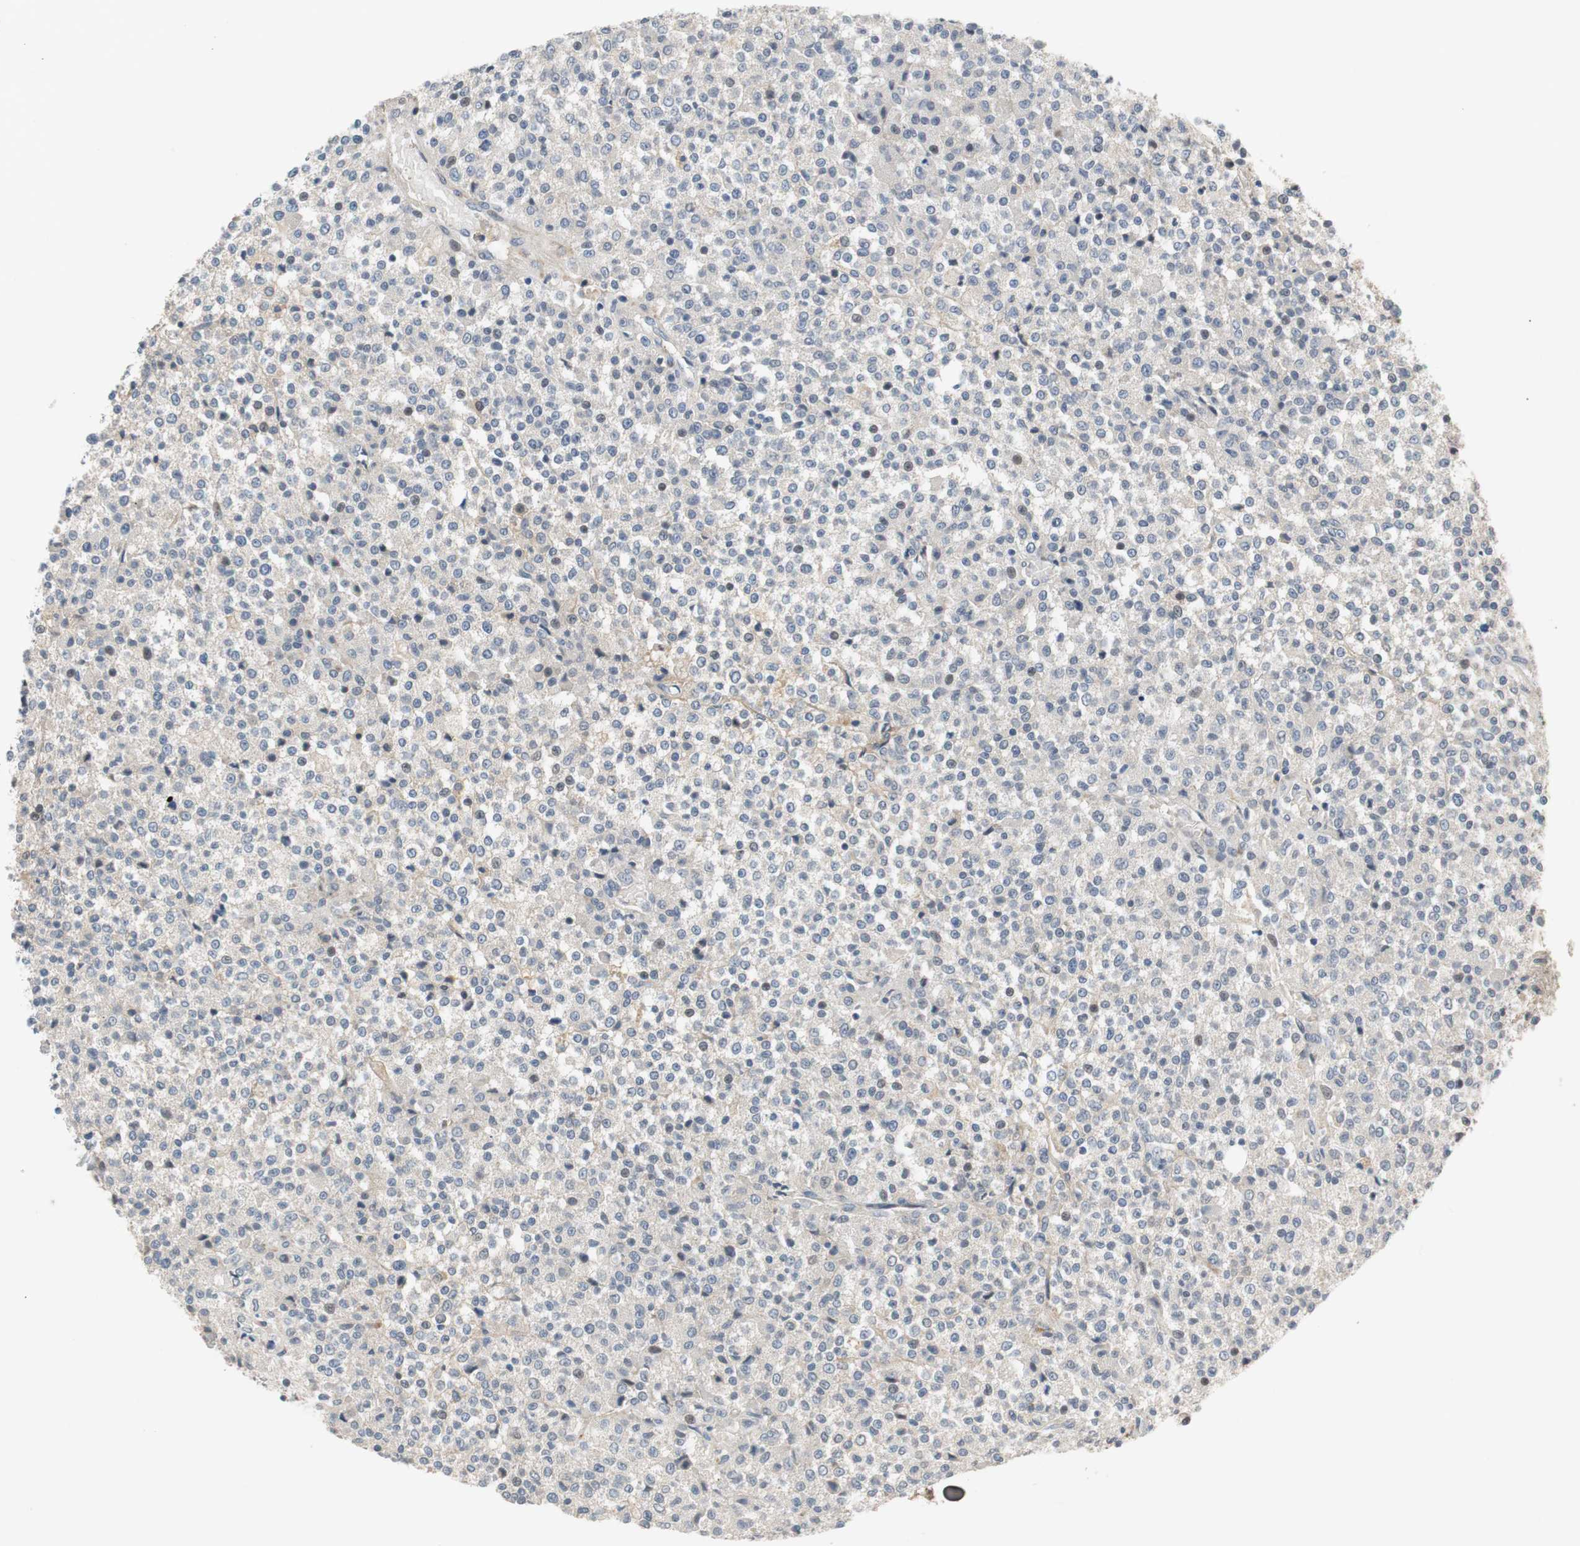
{"staining": {"intensity": "weak", "quantity": "25%-75%", "location": "cytoplasmic/membranous"}, "tissue": "testis cancer", "cell_type": "Tumor cells", "image_type": "cancer", "snomed": [{"axis": "morphology", "description": "Seminoma, NOS"}, {"axis": "topography", "description": "Testis"}], "caption": "Protein expression analysis of testis cancer (seminoma) shows weak cytoplasmic/membranous staining in about 25%-75% of tumor cells.", "gene": "COL12A1", "patient": {"sex": "male", "age": 59}}